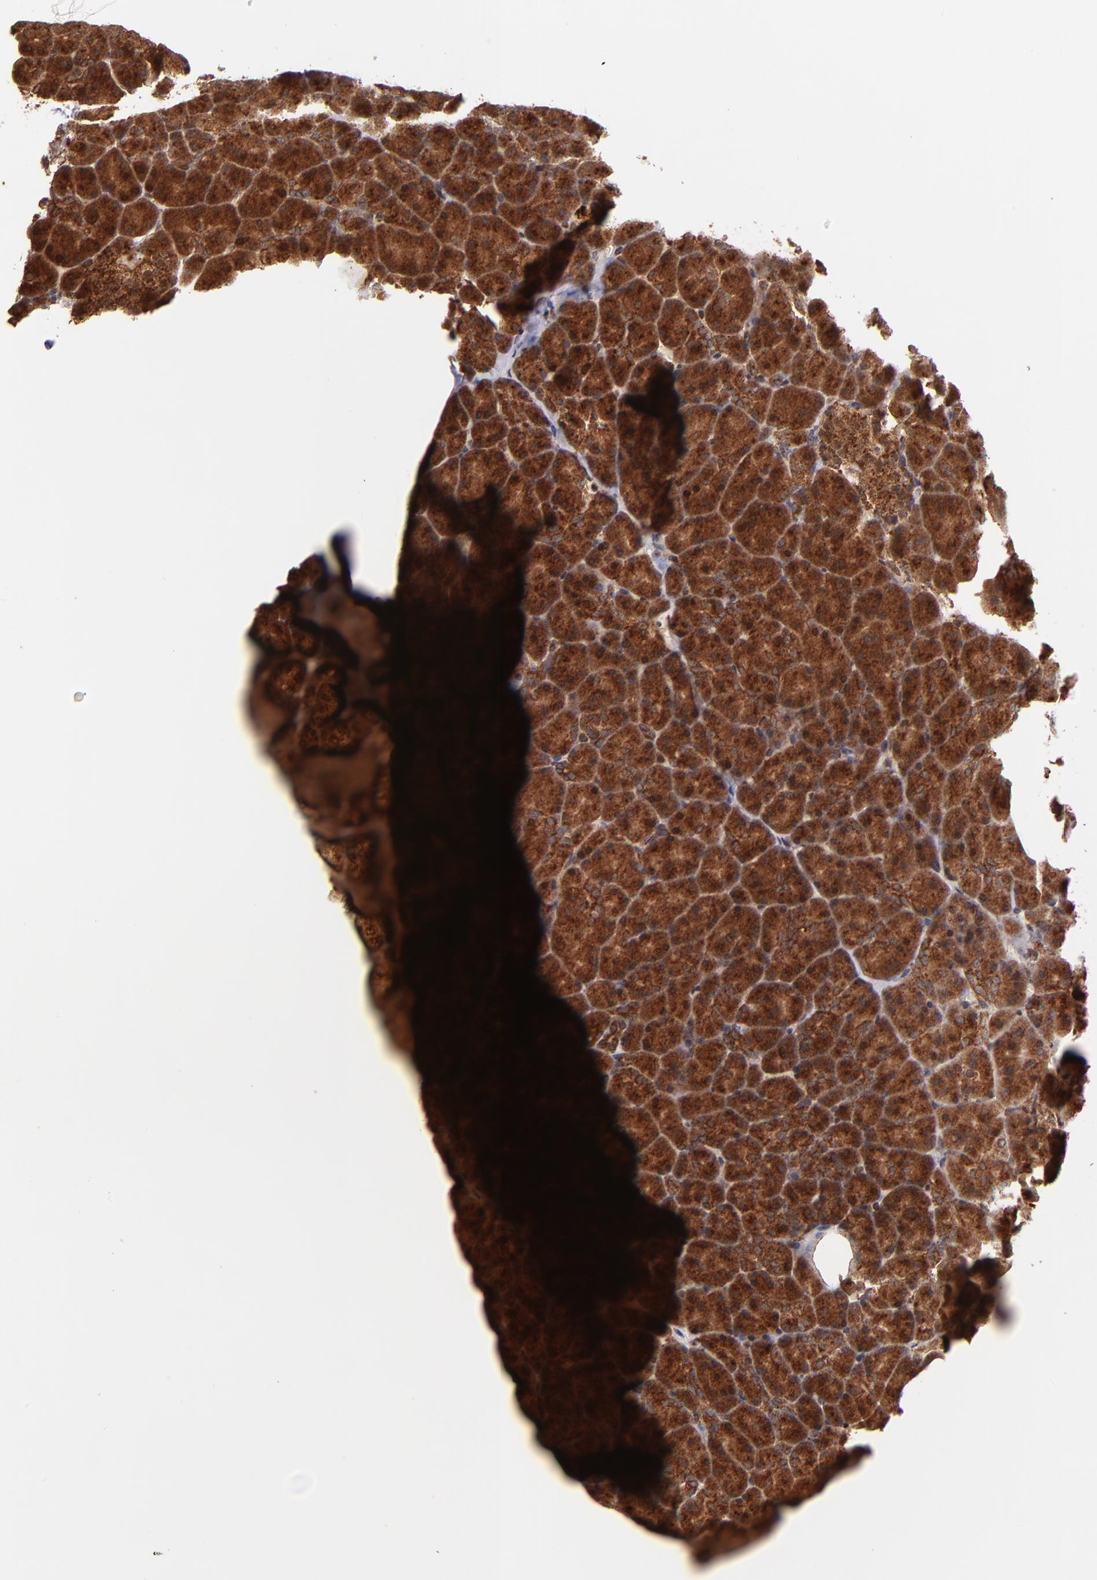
{"staining": {"intensity": "strong", "quantity": ">75%", "location": "cytoplasmic/membranous"}, "tissue": "pancreas", "cell_type": "Exocrine glandular cells", "image_type": "normal", "snomed": [{"axis": "morphology", "description": "Normal tissue, NOS"}, {"axis": "topography", "description": "Pancreas"}], "caption": "Human pancreas stained for a protein (brown) demonstrates strong cytoplasmic/membranous positive expression in about >75% of exocrine glandular cells.", "gene": "STX8", "patient": {"sex": "female", "age": 35}}